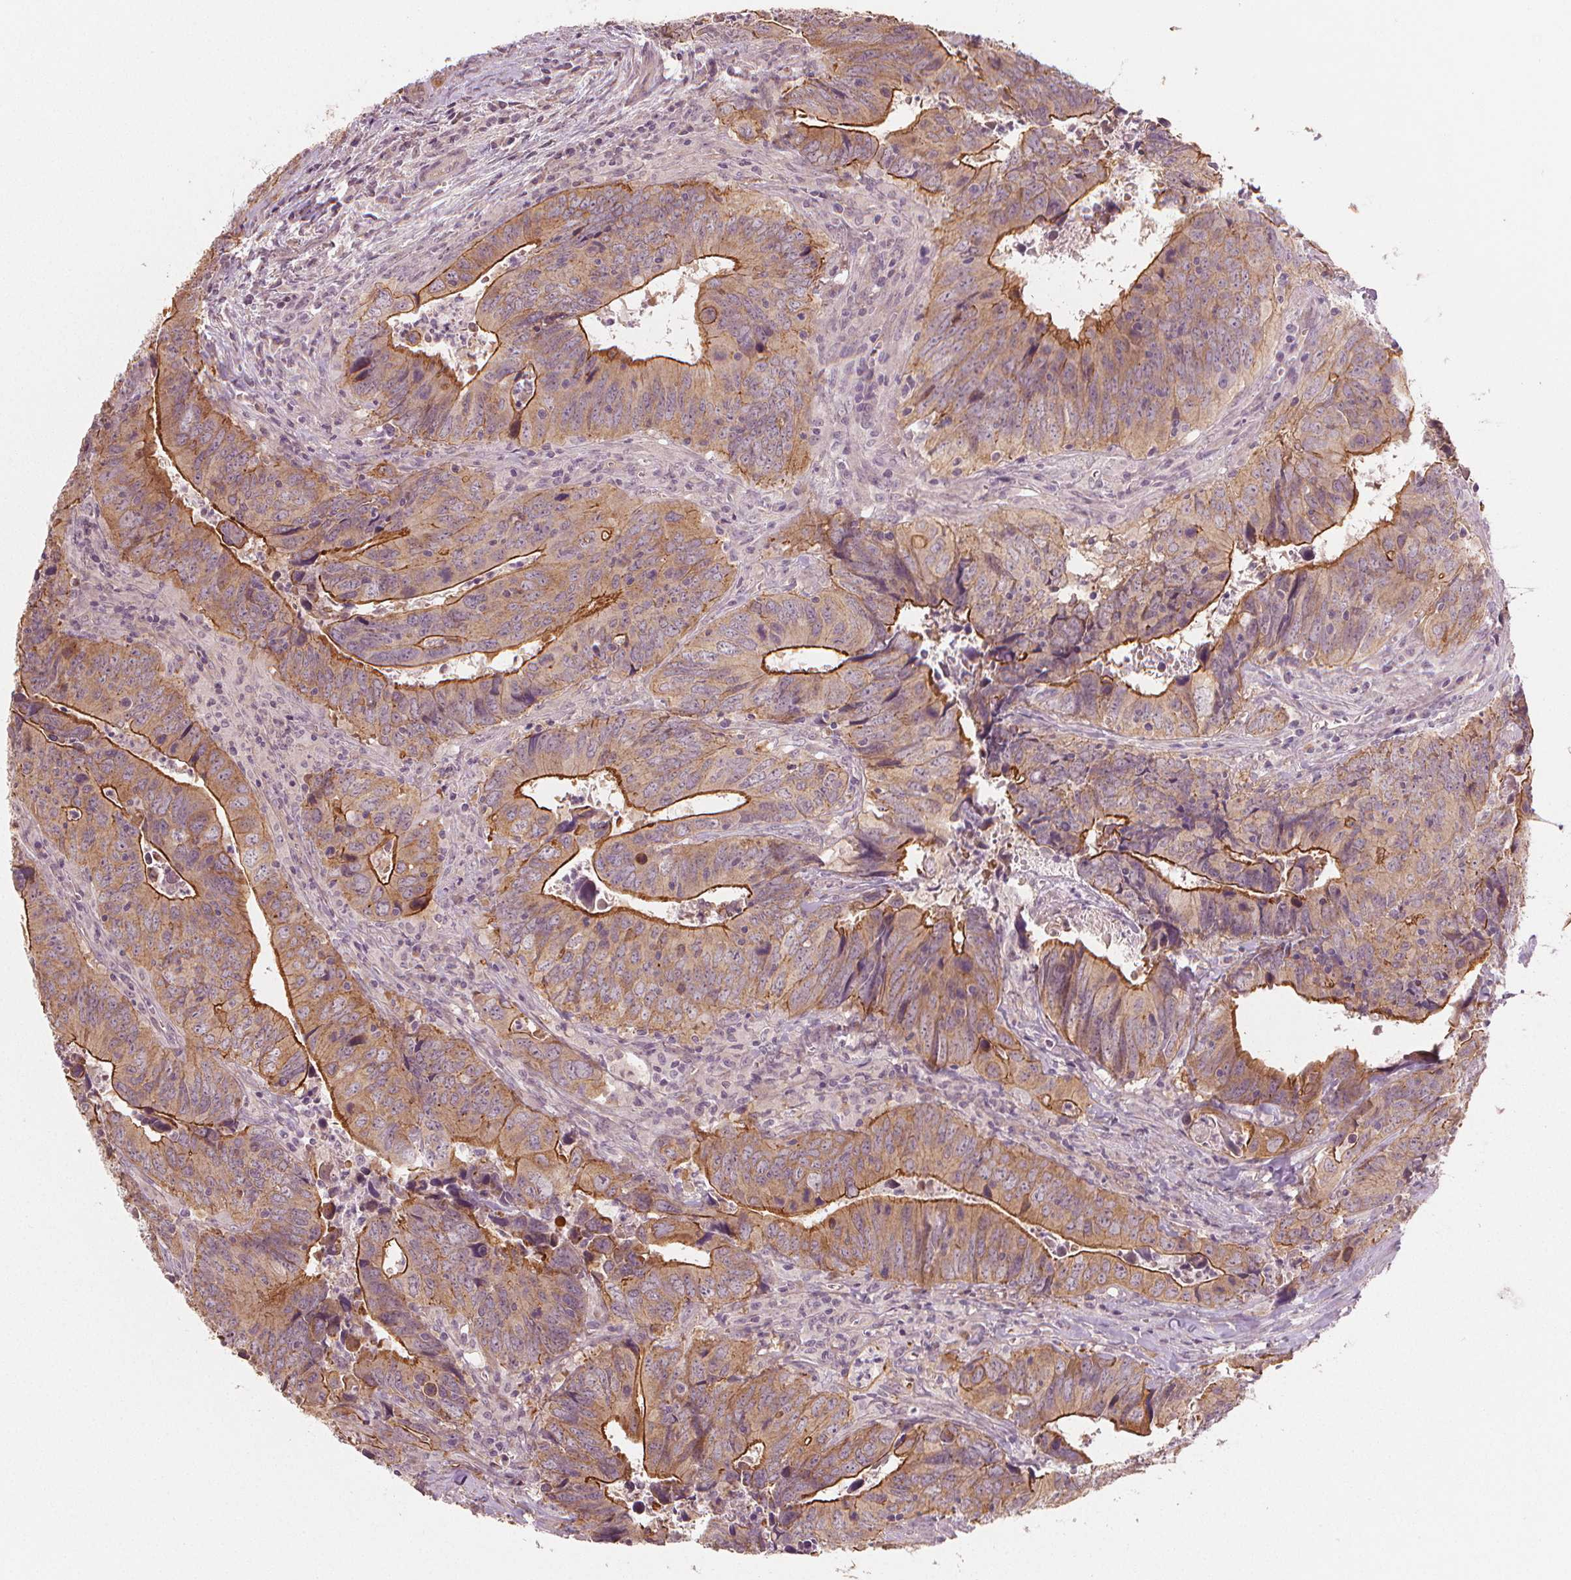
{"staining": {"intensity": "strong", "quantity": "<25%", "location": "cytoplasmic/membranous"}, "tissue": "colorectal cancer", "cell_type": "Tumor cells", "image_type": "cancer", "snomed": [{"axis": "morphology", "description": "Adenocarcinoma, NOS"}, {"axis": "topography", "description": "Colon"}], "caption": "Brown immunohistochemical staining in adenocarcinoma (colorectal) reveals strong cytoplasmic/membranous staining in approximately <25% of tumor cells.", "gene": "CLBA1", "patient": {"sex": "female", "age": 82}}